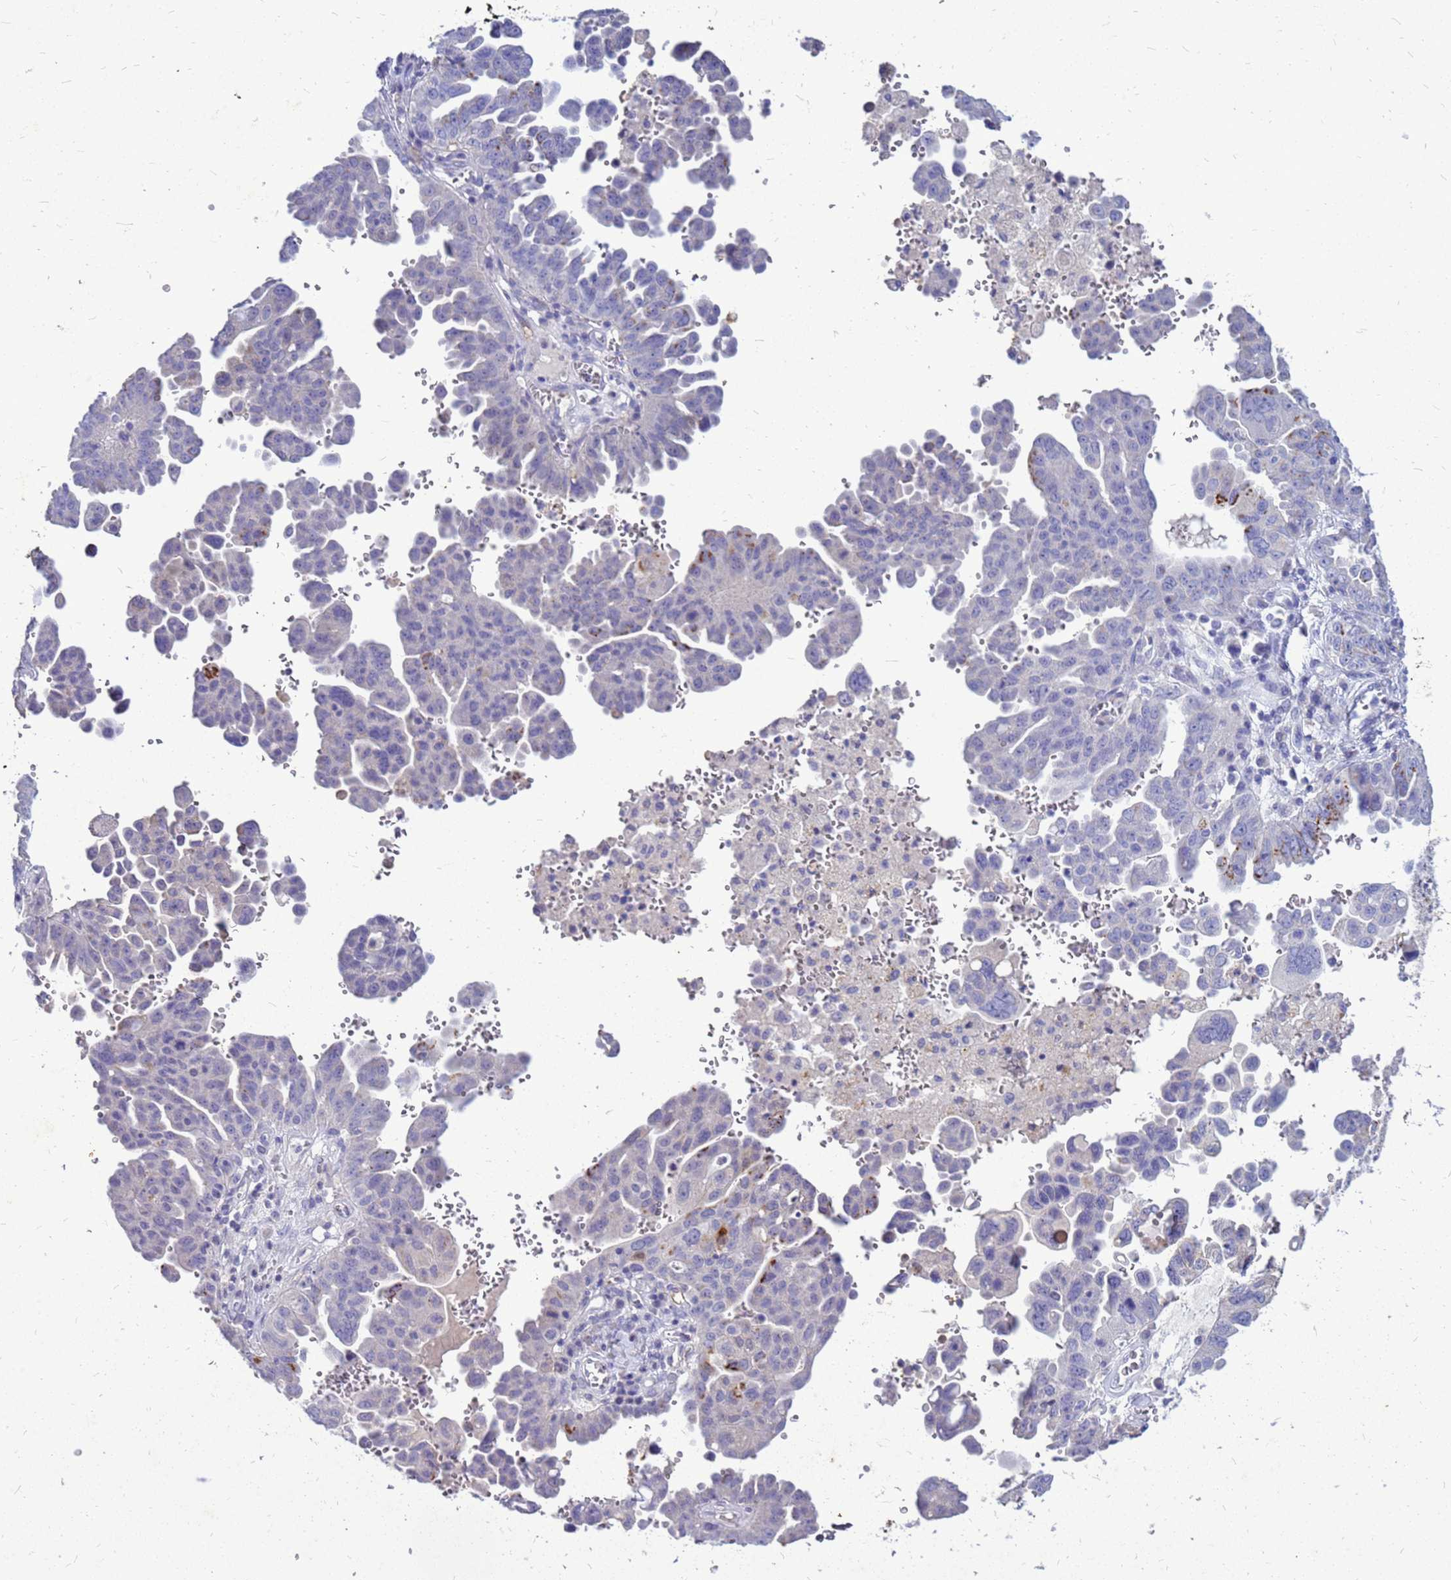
{"staining": {"intensity": "negative", "quantity": "none", "location": "none"}, "tissue": "ovarian cancer", "cell_type": "Tumor cells", "image_type": "cancer", "snomed": [{"axis": "morphology", "description": "Carcinoma, endometroid"}, {"axis": "topography", "description": "Ovary"}], "caption": "Tumor cells are negative for brown protein staining in endometroid carcinoma (ovarian). Nuclei are stained in blue.", "gene": "AKR1C1", "patient": {"sex": "female", "age": 62}}